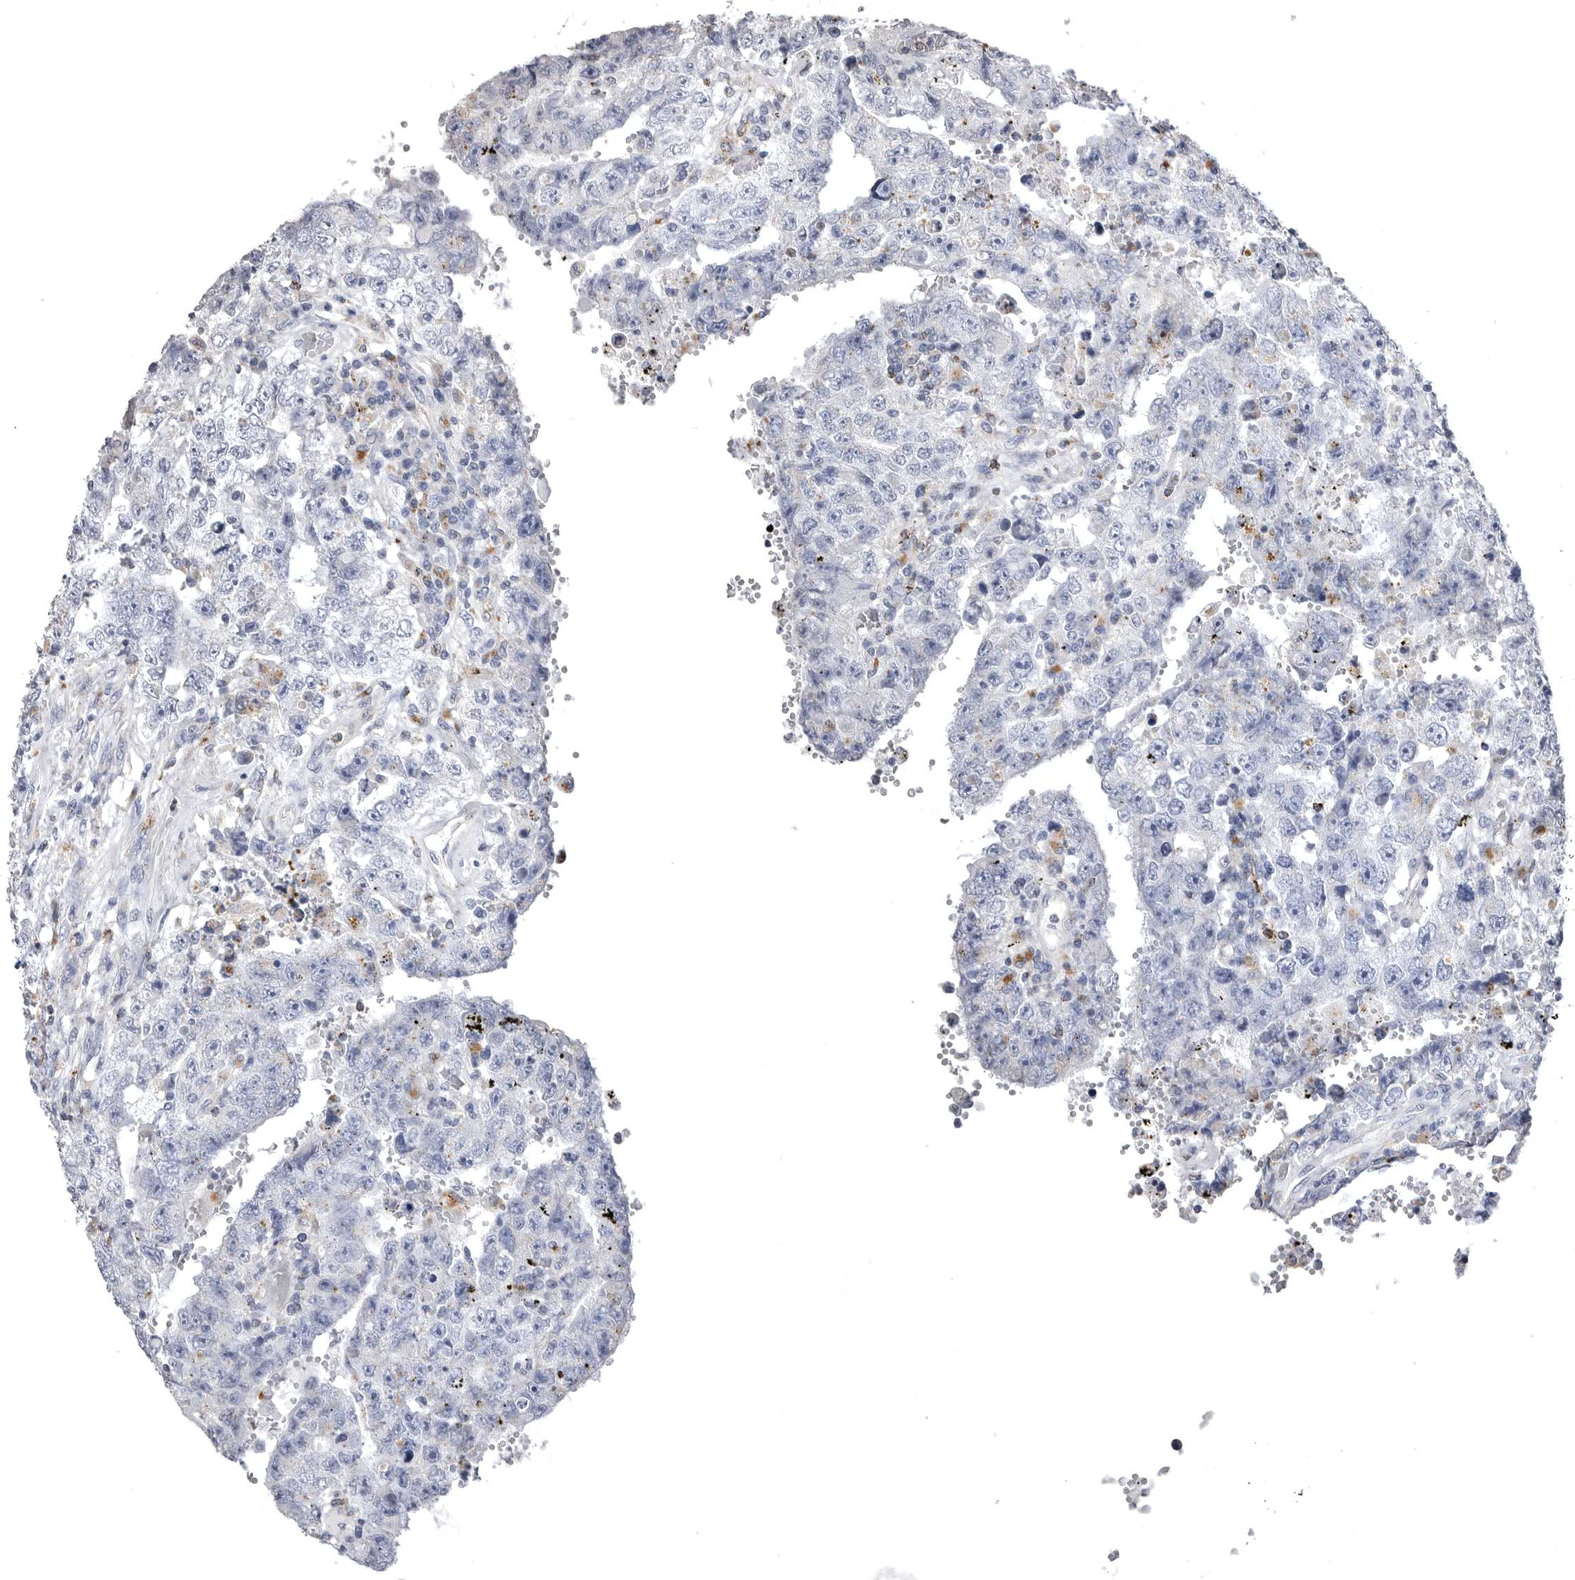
{"staining": {"intensity": "negative", "quantity": "none", "location": "none"}, "tissue": "testis cancer", "cell_type": "Tumor cells", "image_type": "cancer", "snomed": [{"axis": "morphology", "description": "Carcinoma, Embryonal, NOS"}, {"axis": "topography", "description": "Testis"}], "caption": "Immunohistochemistry of human testis cancer shows no positivity in tumor cells.", "gene": "PSPN", "patient": {"sex": "male", "age": 26}}